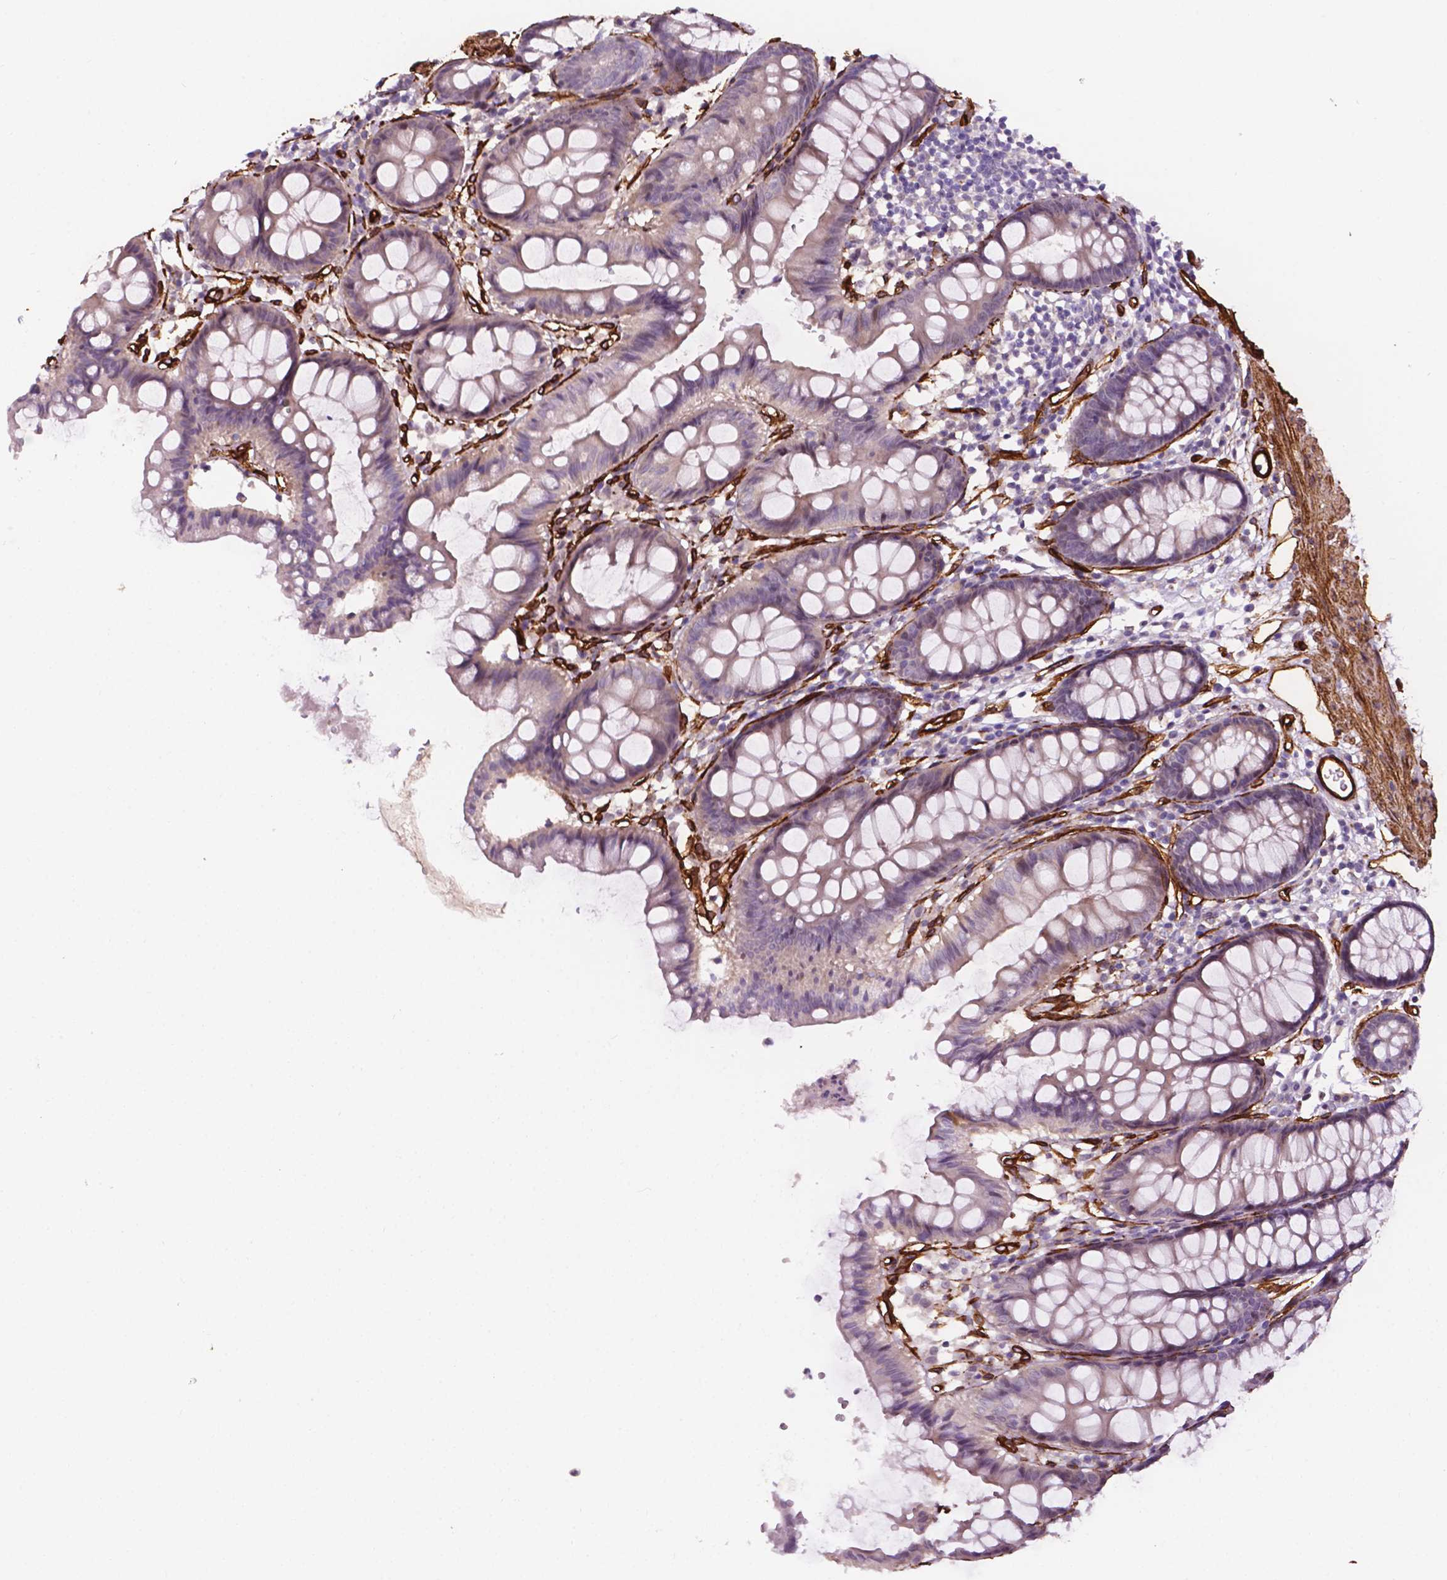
{"staining": {"intensity": "strong", "quantity": ">75%", "location": "cytoplasmic/membranous"}, "tissue": "colon", "cell_type": "Endothelial cells", "image_type": "normal", "snomed": [{"axis": "morphology", "description": "Normal tissue, NOS"}, {"axis": "topography", "description": "Colon"}], "caption": "Brown immunohistochemical staining in benign human colon displays strong cytoplasmic/membranous positivity in about >75% of endothelial cells.", "gene": "EGFL8", "patient": {"sex": "female", "age": 84}}